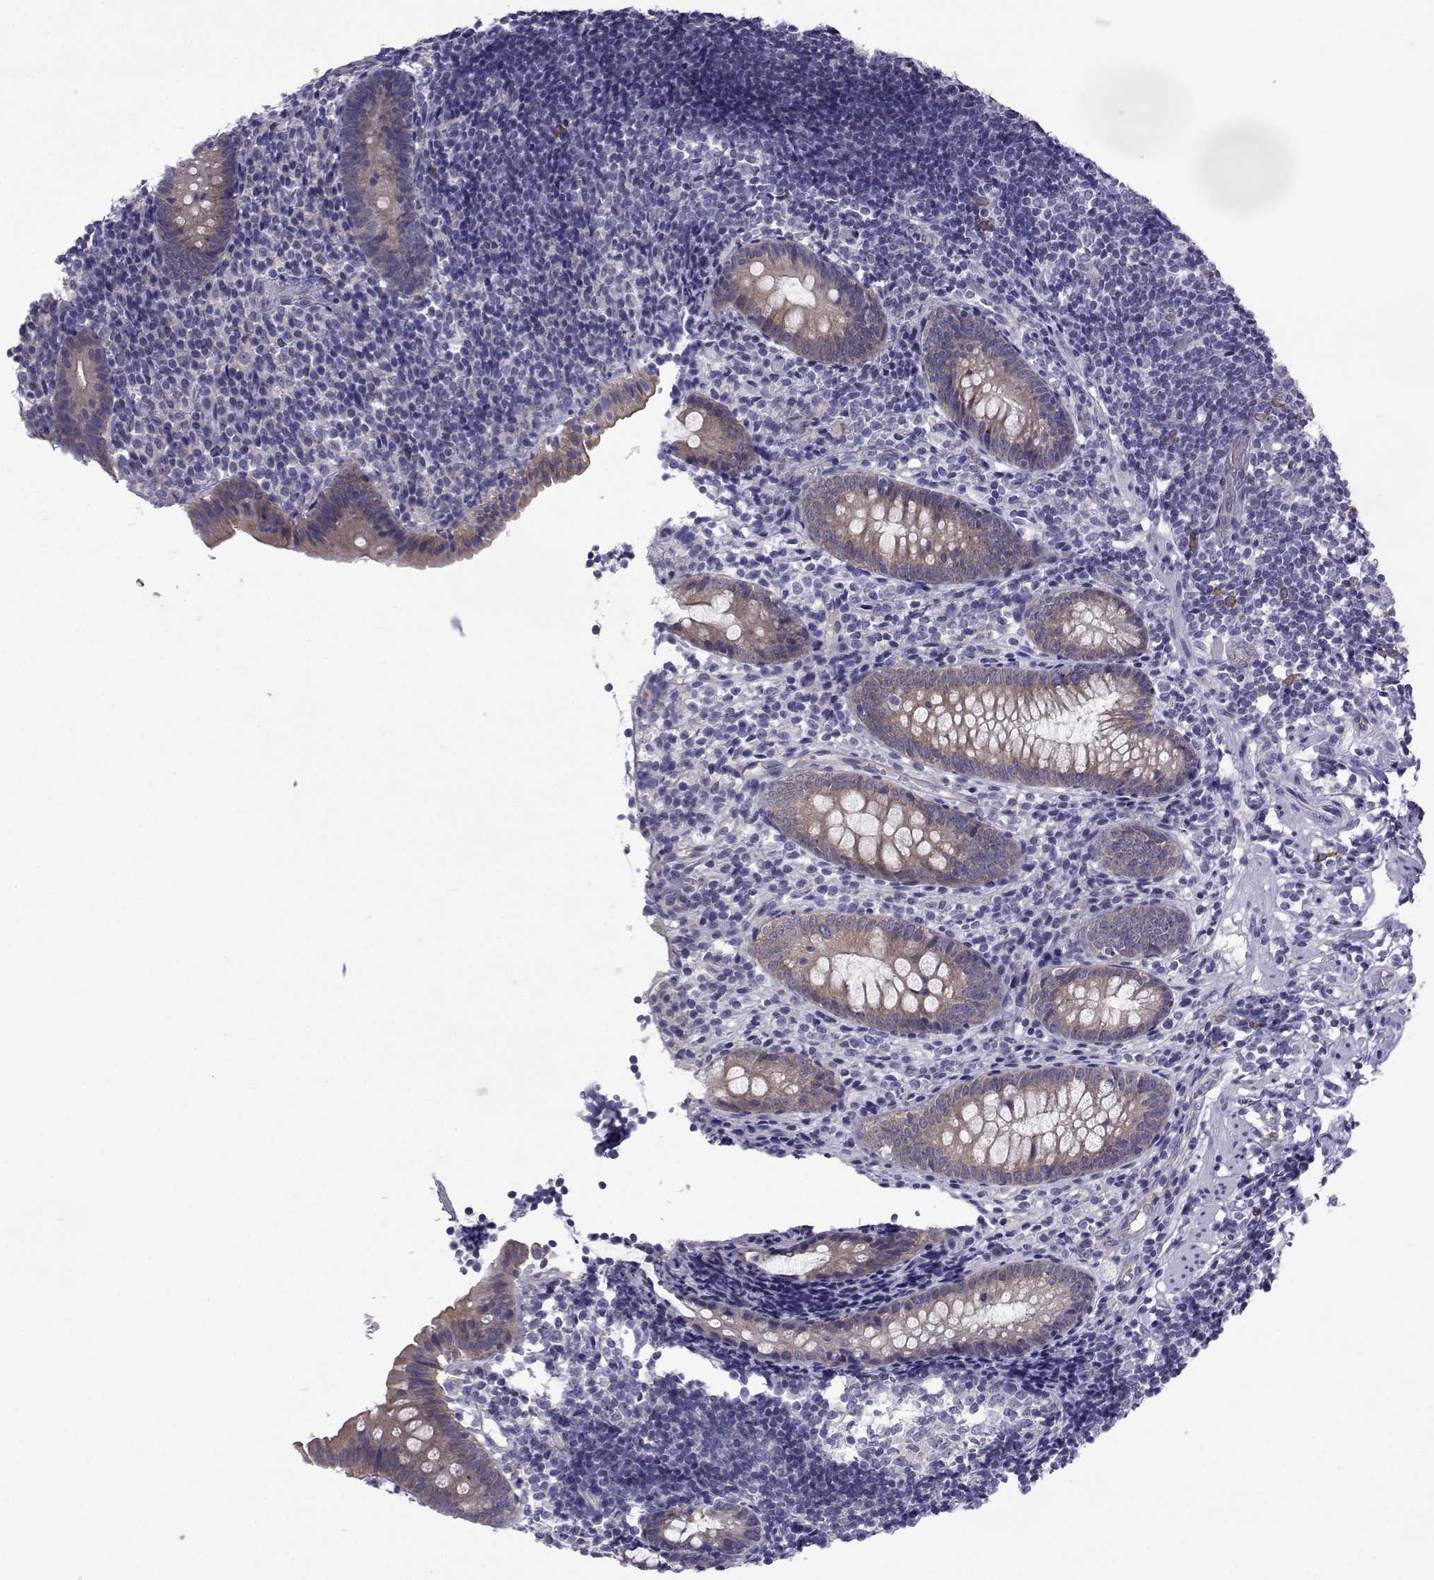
{"staining": {"intensity": "weak", "quantity": "<25%", "location": "cytoplasmic/membranous"}, "tissue": "appendix", "cell_type": "Glandular cells", "image_type": "normal", "snomed": [{"axis": "morphology", "description": "Normal tissue, NOS"}, {"axis": "topography", "description": "Appendix"}], "caption": "The immunohistochemistry micrograph has no significant positivity in glandular cells of appendix. The staining is performed using DAB brown chromogen with nuclei counter-stained in using hematoxylin.", "gene": "COL22A1", "patient": {"sex": "female", "age": 40}}